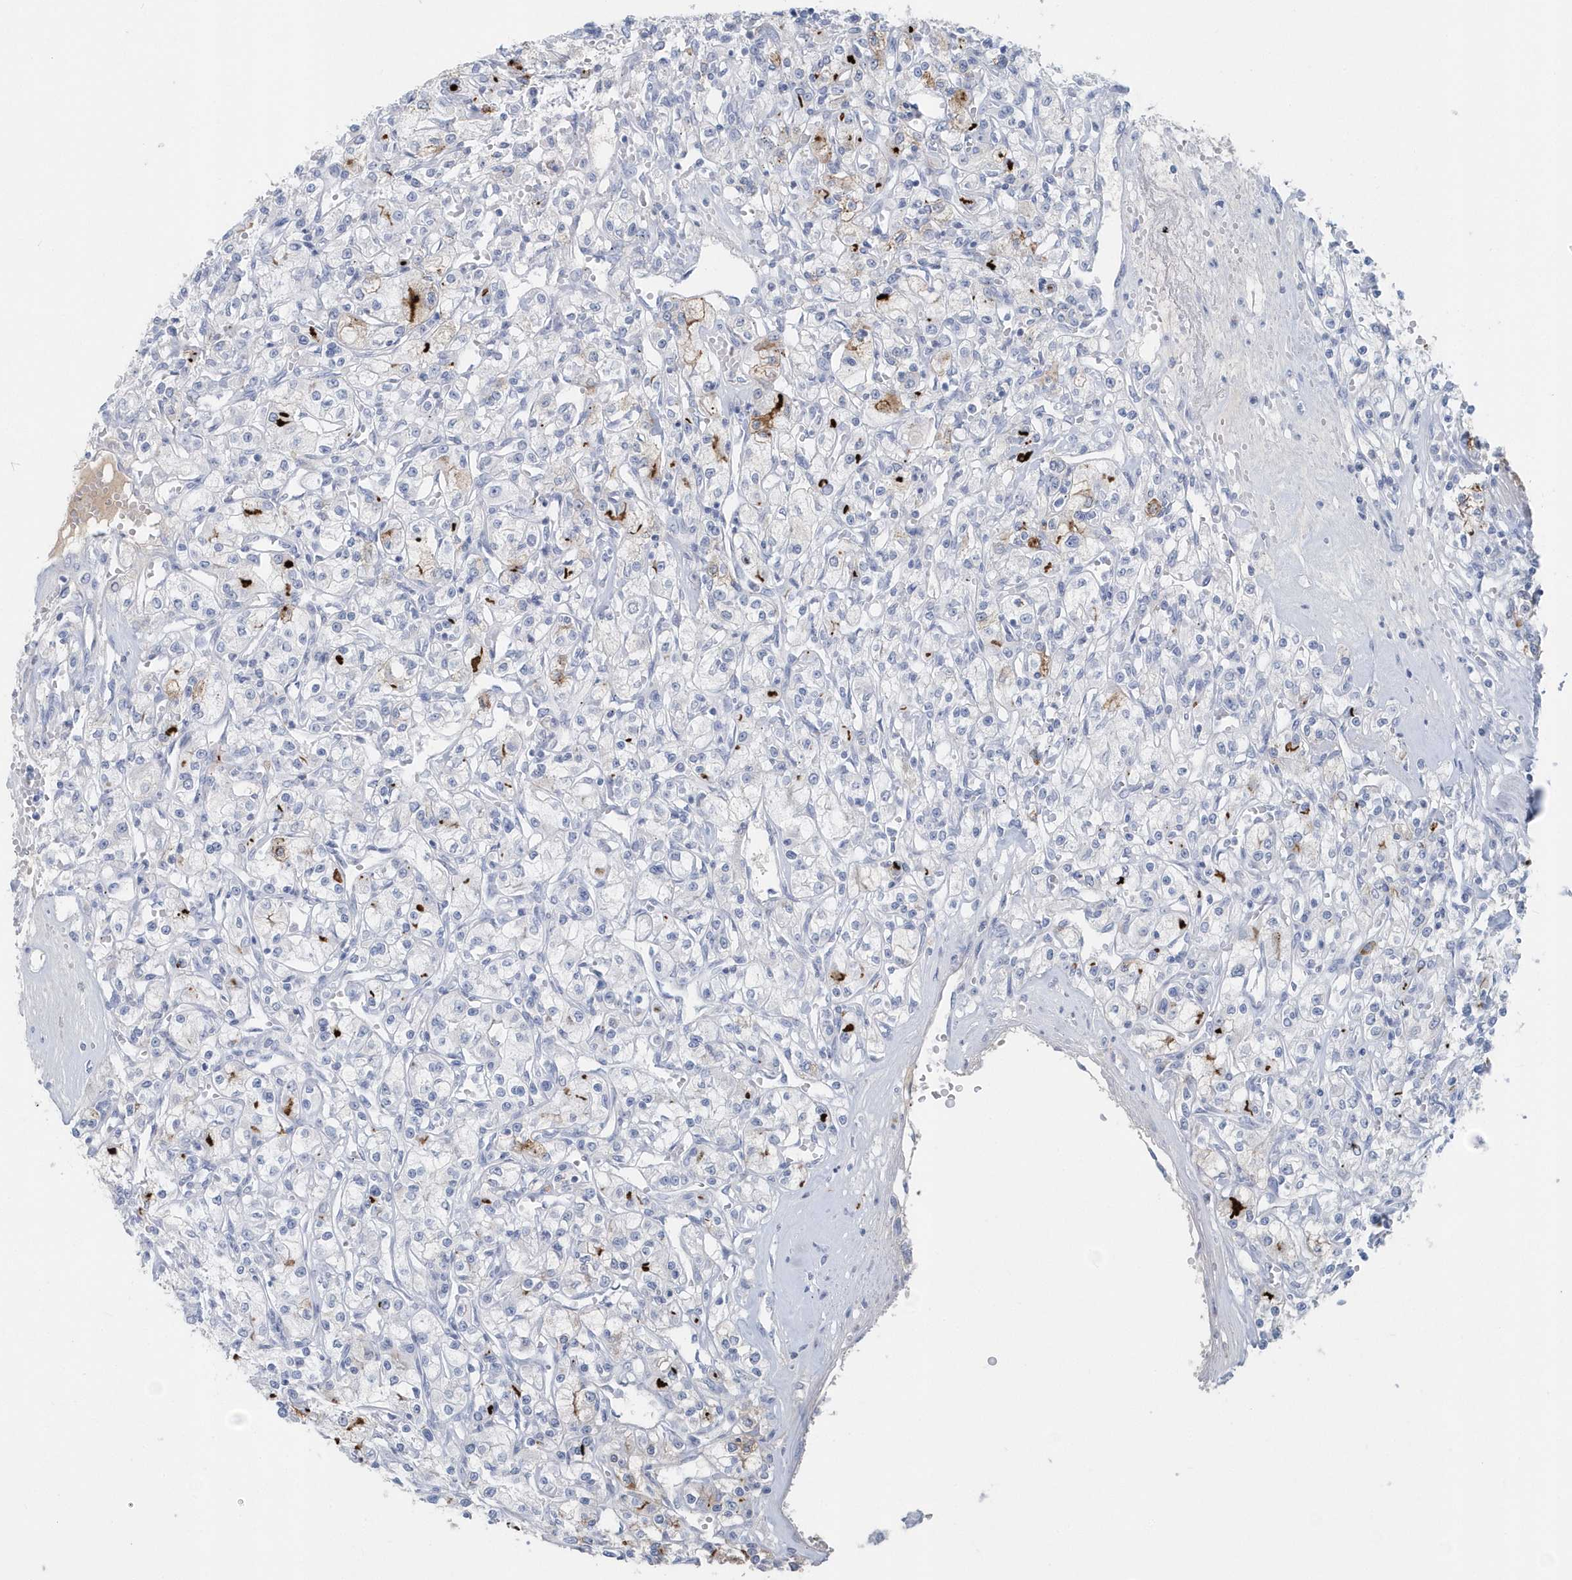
{"staining": {"intensity": "negative", "quantity": "none", "location": "none"}, "tissue": "renal cancer", "cell_type": "Tumor cells", "image_type": "cancer", "snomed": [{"axis": "morphology", "description": "Adenocarcinoma, NOS"}, {"axis": "topography", "description": "Kidney"}], "caption": "The IHC micrograph has no significant staining in tumor cells of renal adenocarcinoma tissue.", "gene": "JCHAIN", "patient": {"sex": "female", "age": 59}}